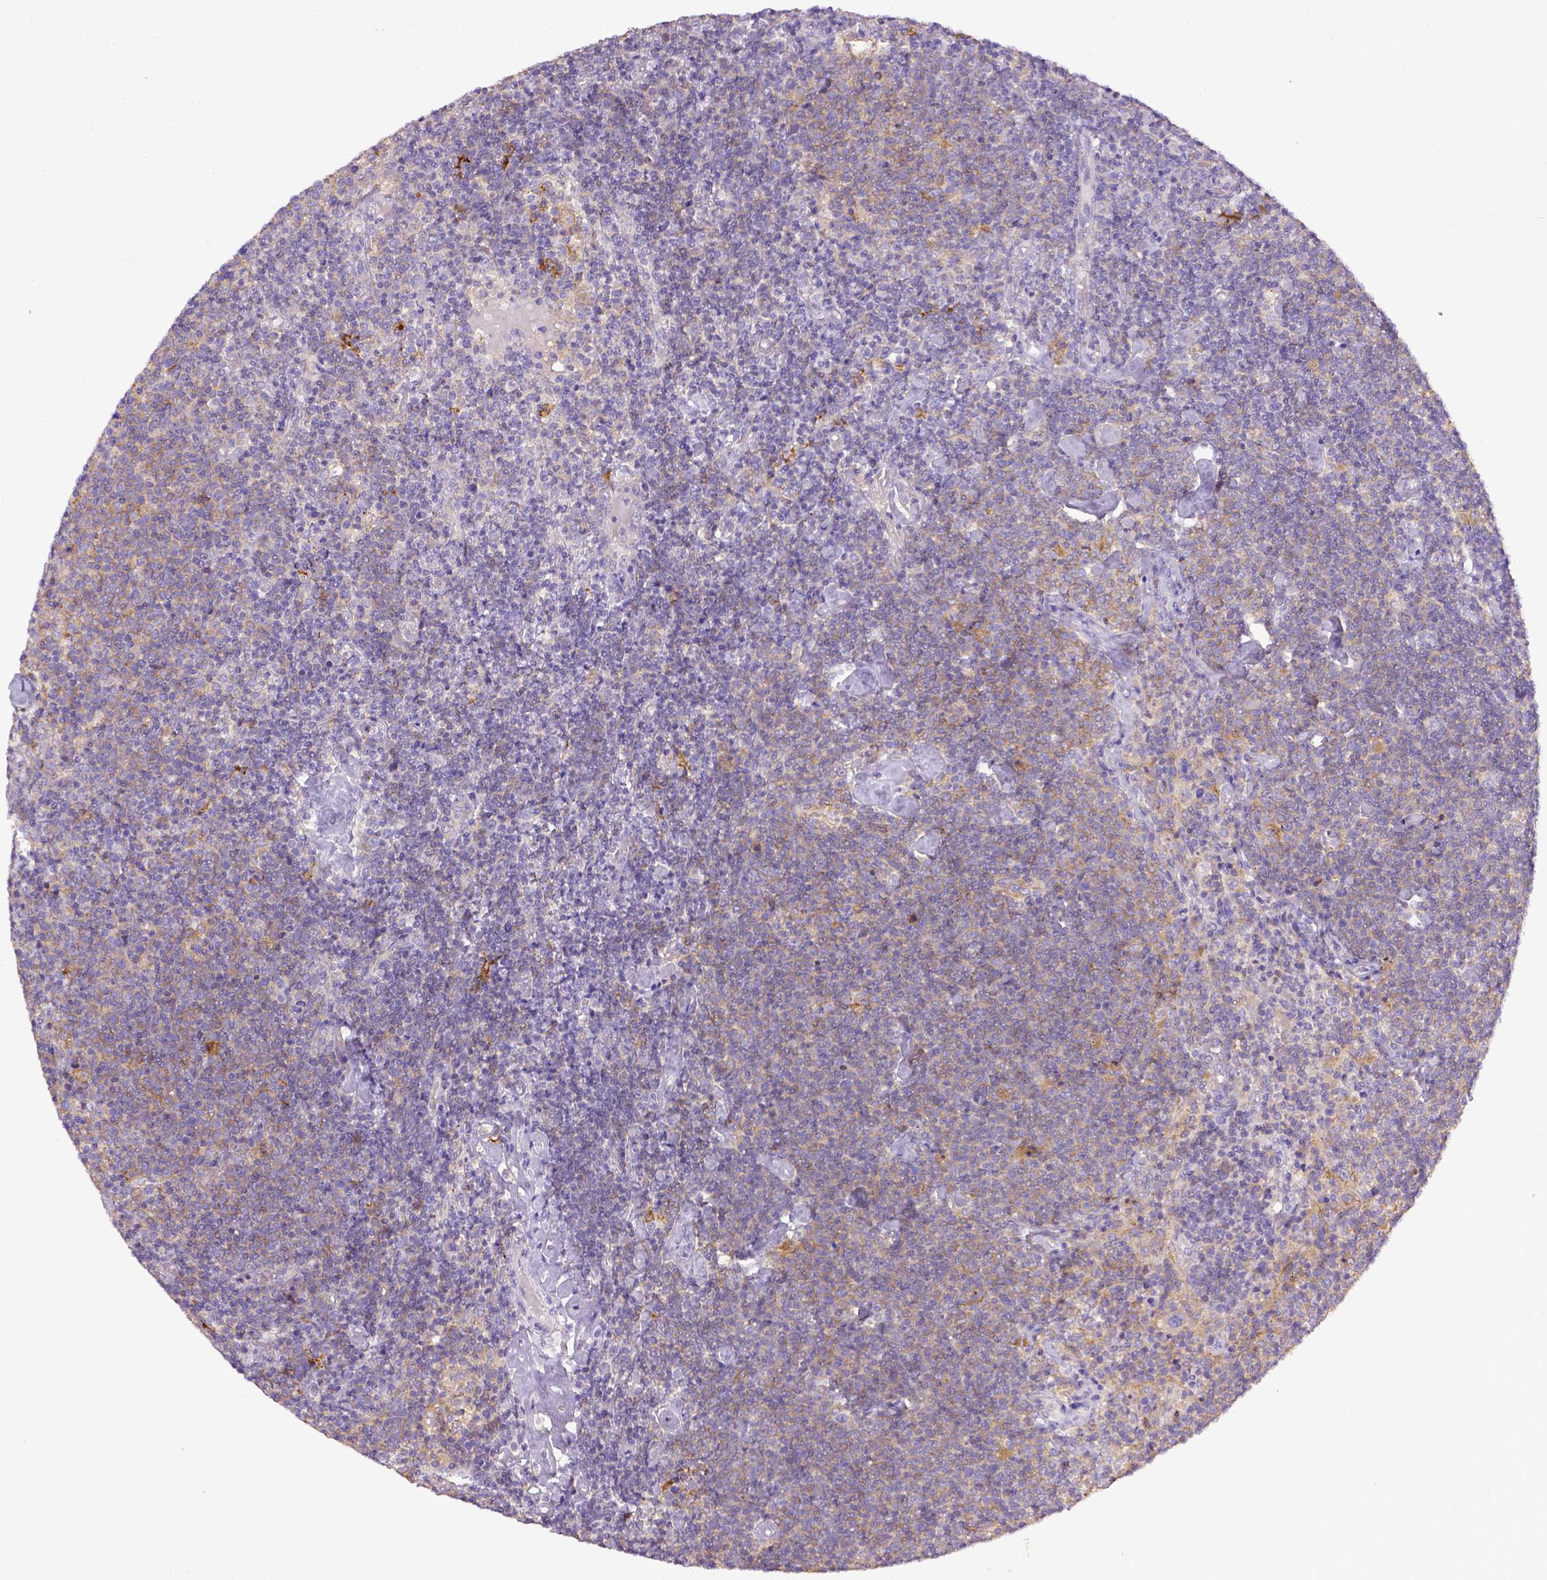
{"staining": {"intensity": "weak", "quantity": "<25%", "location": "cytoplasmic/membranous"}, "tissue": "lymphoma", "cell_type": "Tumor cells", "image_type": "cancer", "snomed": [{"axis": "morphology", "description": "Malignant lymphoma, non-Hodgkin's type, High grade"}, {"axis": "topography", "description": "Lymph node"}], "caption": "Photomicrograph shows no significant protein staining in tumor cells of malignant lymphoma, non-Hodgkin's type (high-grade). (DAB immunohistochemistry visualized using brightfield microscopy, high magnification).", "gene": "CD40", "patient": {"sex": "male", "age": 61}}